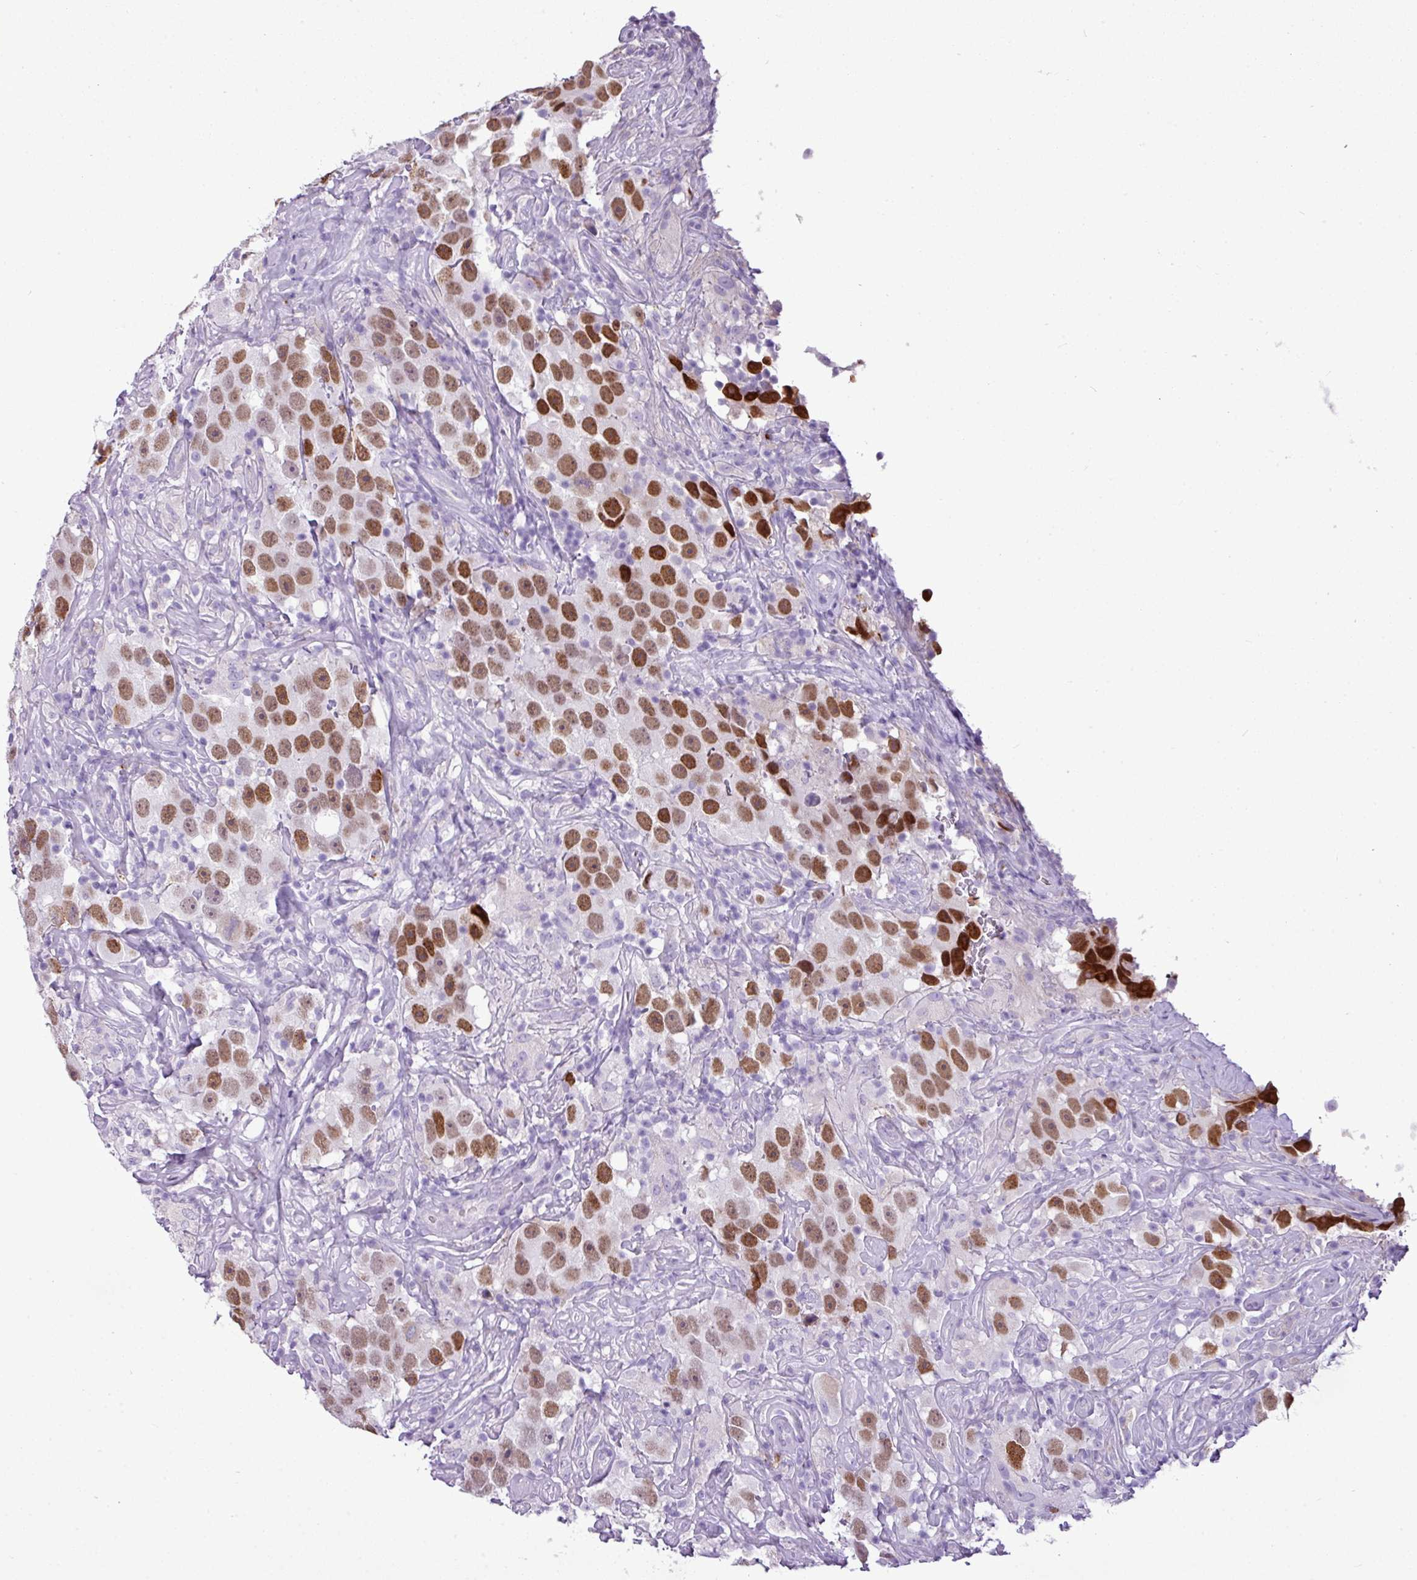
{"staining": {"intensity": "strong", "quantity": "25%-75%", "location": "nuclear"}, "tissue": "testis cancer", "cell_type": "Tumor cells", "image_type": "cancer", "snomed": [{"axis": "morphology", "description": "Seminoma, NOS"}, {"axis": "topography", "description": "Testis"}], "caption": "Protein analysis of testis seminoma tissue exhibits strong nuclear expression in approximately 25%-75% of tumor cells.", "gene": "RBMXL2", "patient": {"sex": "male", "age": 49}}